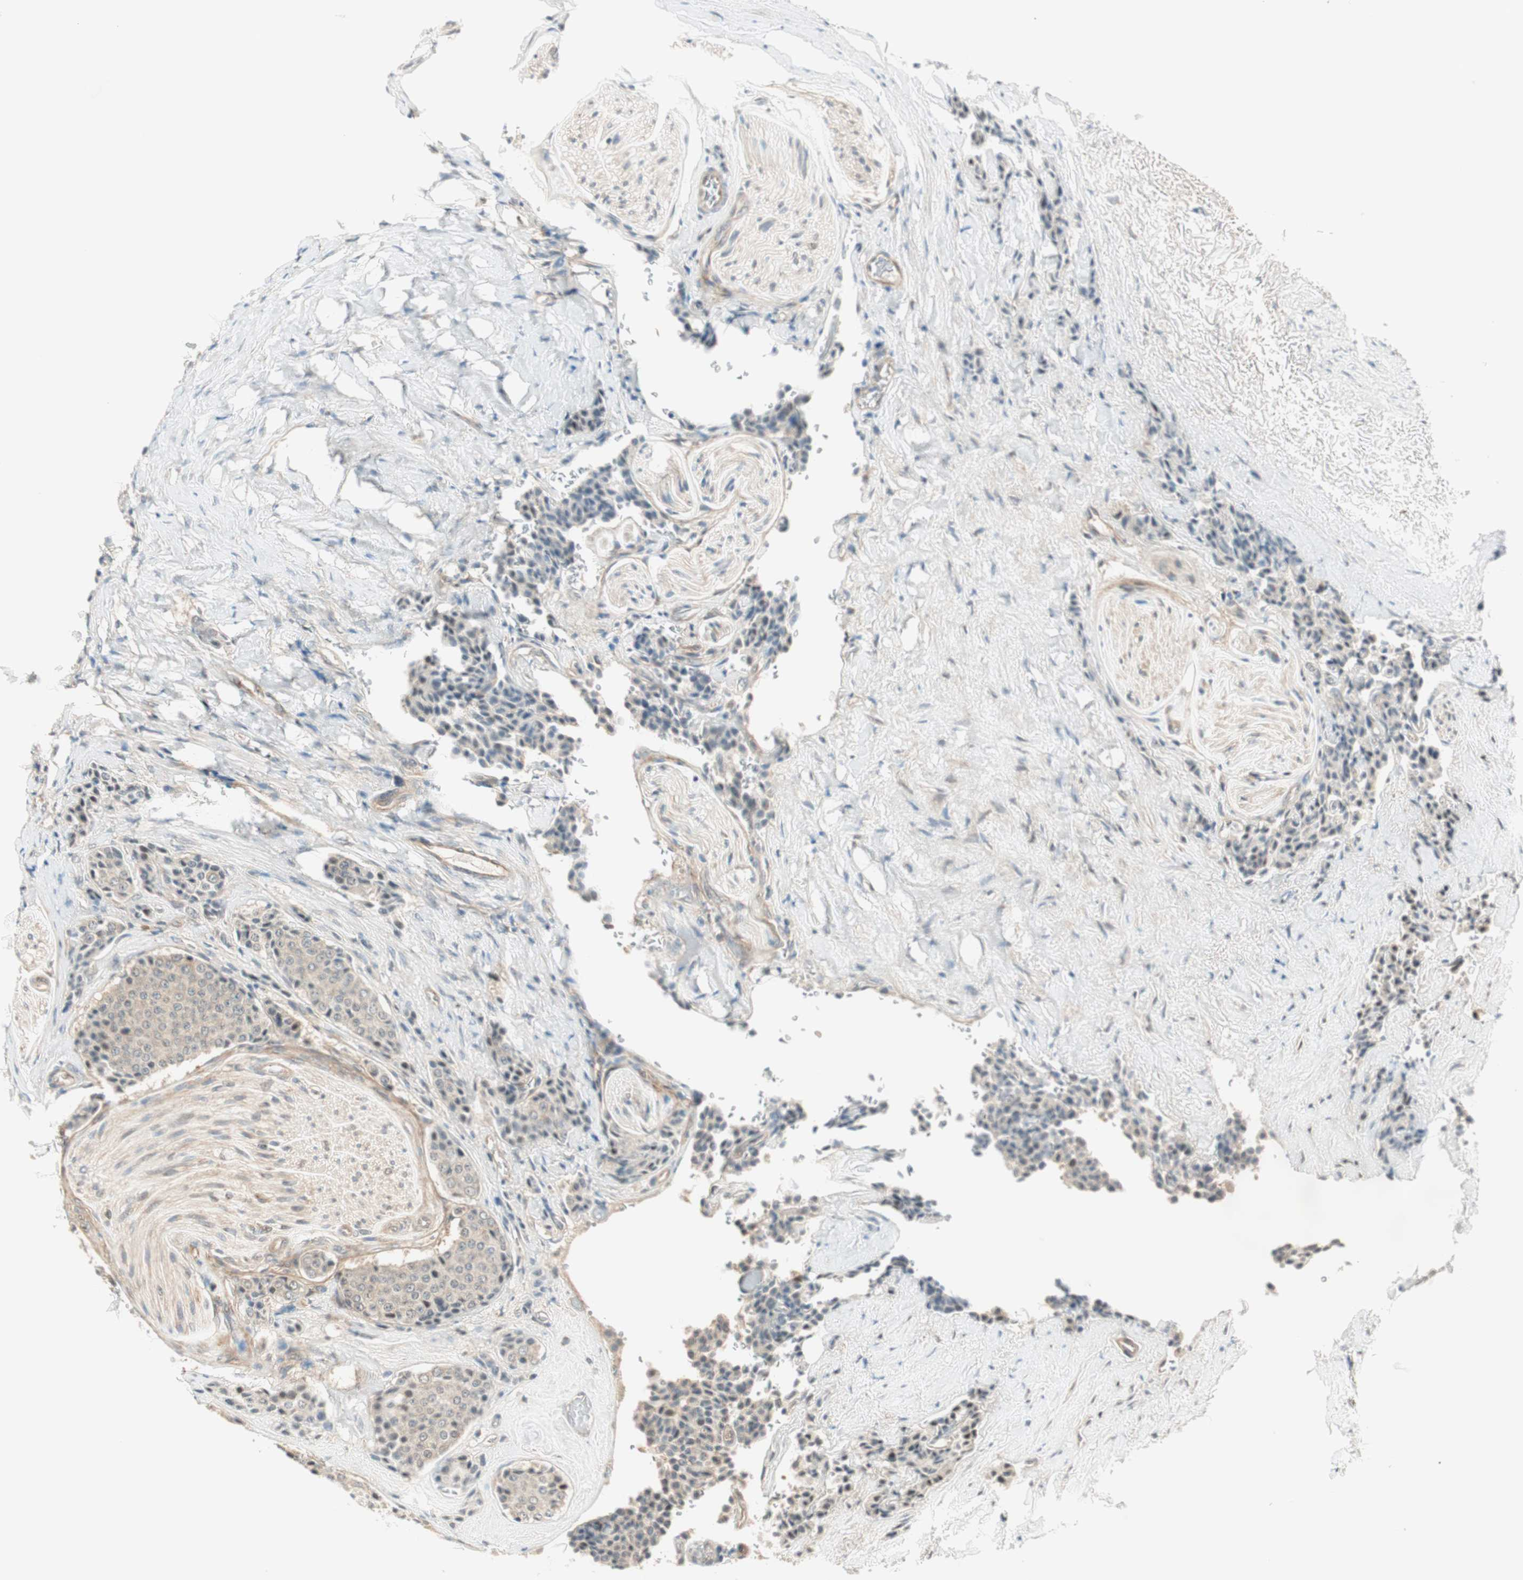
{"staining": {"intensity": "weak", "quantity": "25%-75%", "location": "cytoplasmic/membranous"}, "tissue": "carcinoid", "cell_type": "Tumor cells", "image_type": "cancer", "snomed": [{"axis": "morphology", "description": "Carcinoid, malignant, NOS"}, {"axis": "topography", "description": "Colon"}], "caption": "Weak cytoplasmic/membranous protein expression is identified in about 25%-75% of tumor cells in carcinoid.", "gene": "PSMD8", "patient": {"sex": "female", "age": 61}}